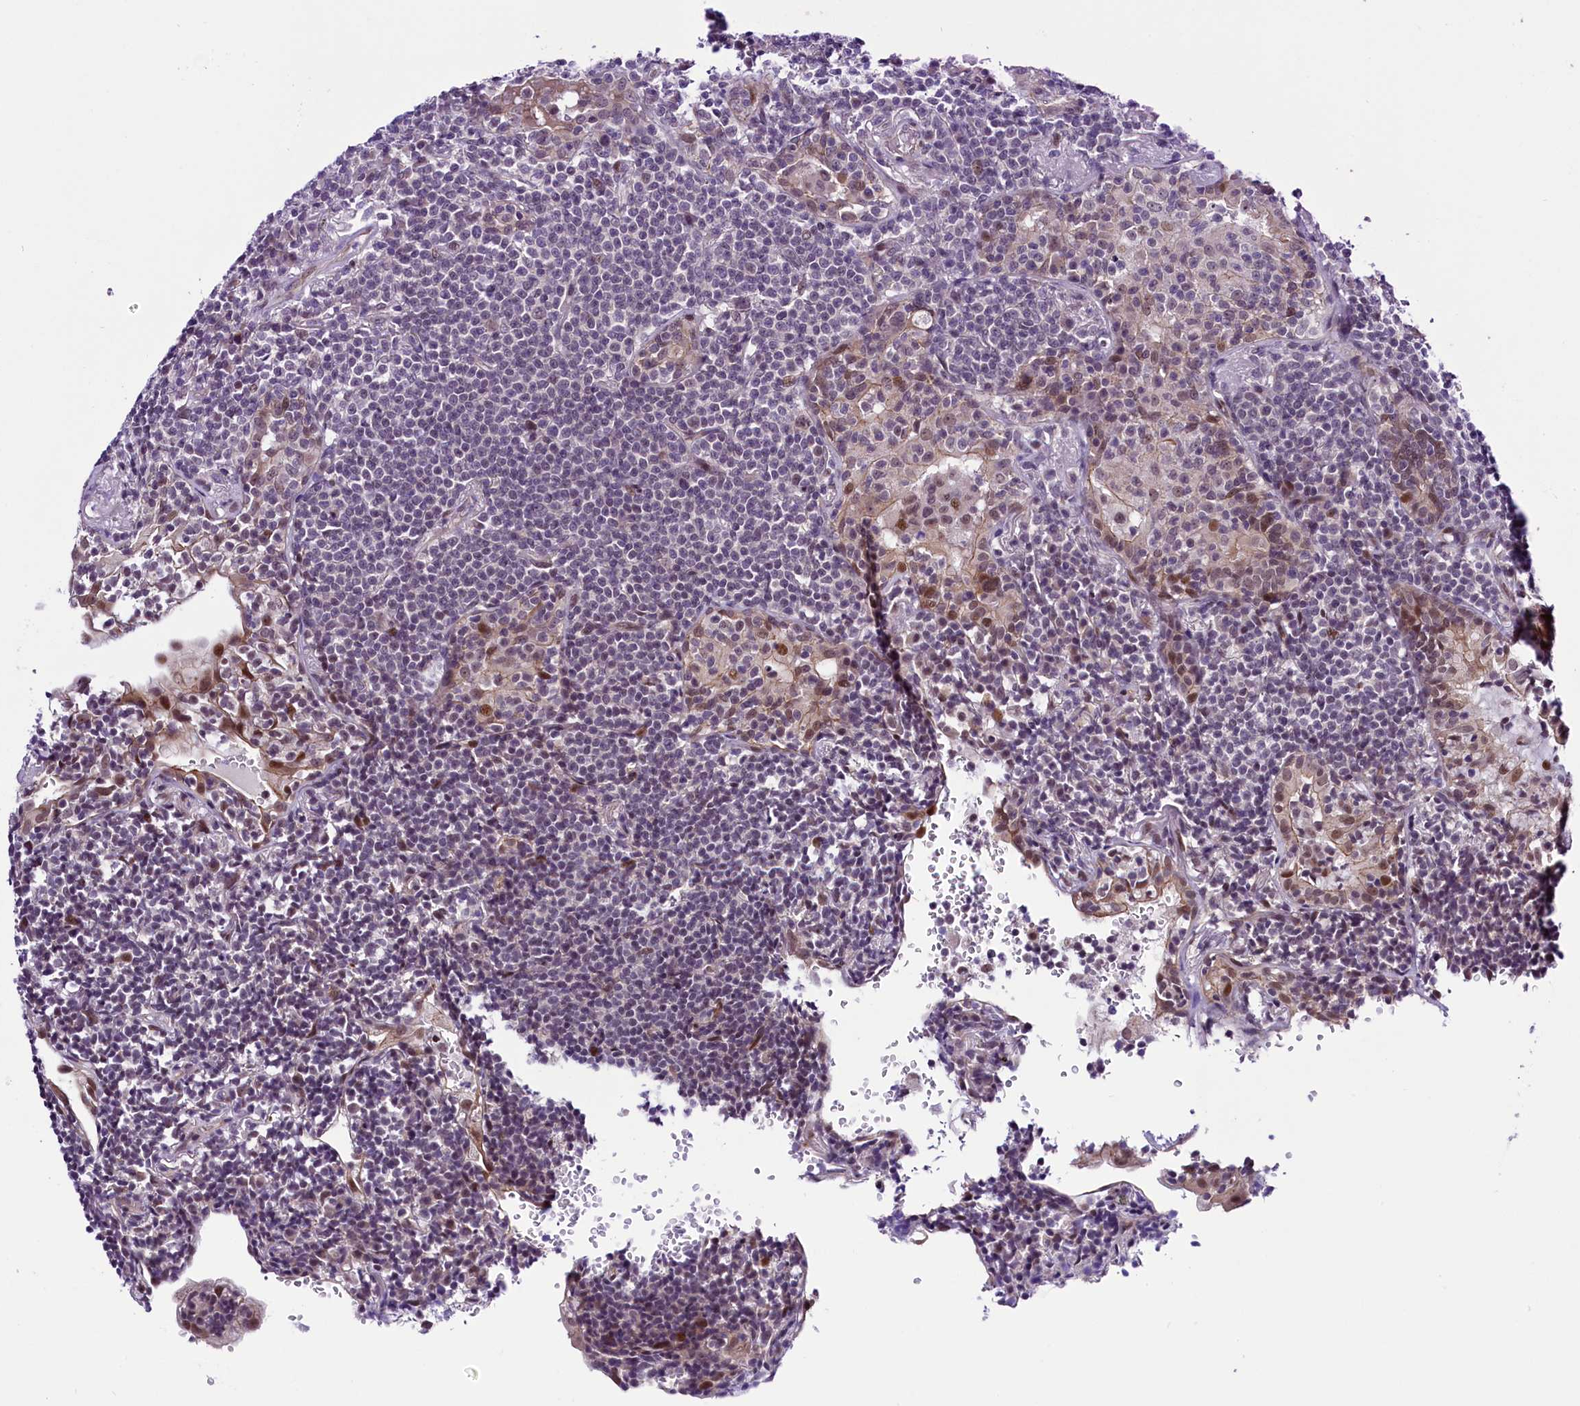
{"staining": {"intensity": "negative", "quantity": "none", "location": "none"}, "tissue": "lymphoma", "cell_type": "Tumor cells", "image_type": "cancer", "snomed": [{"axis": "morphology", "description": "Malignant lymphoma, non-Hodgkin's type, Low grade"}, {"axis": "topography", "description": "Lung"}], "caption": "Lymphoma was stained to show a protein in brown. There is no significant expression in tumor cells.", "gene": "CCDC106", "patient": {"sex": "female", "age": 71}}